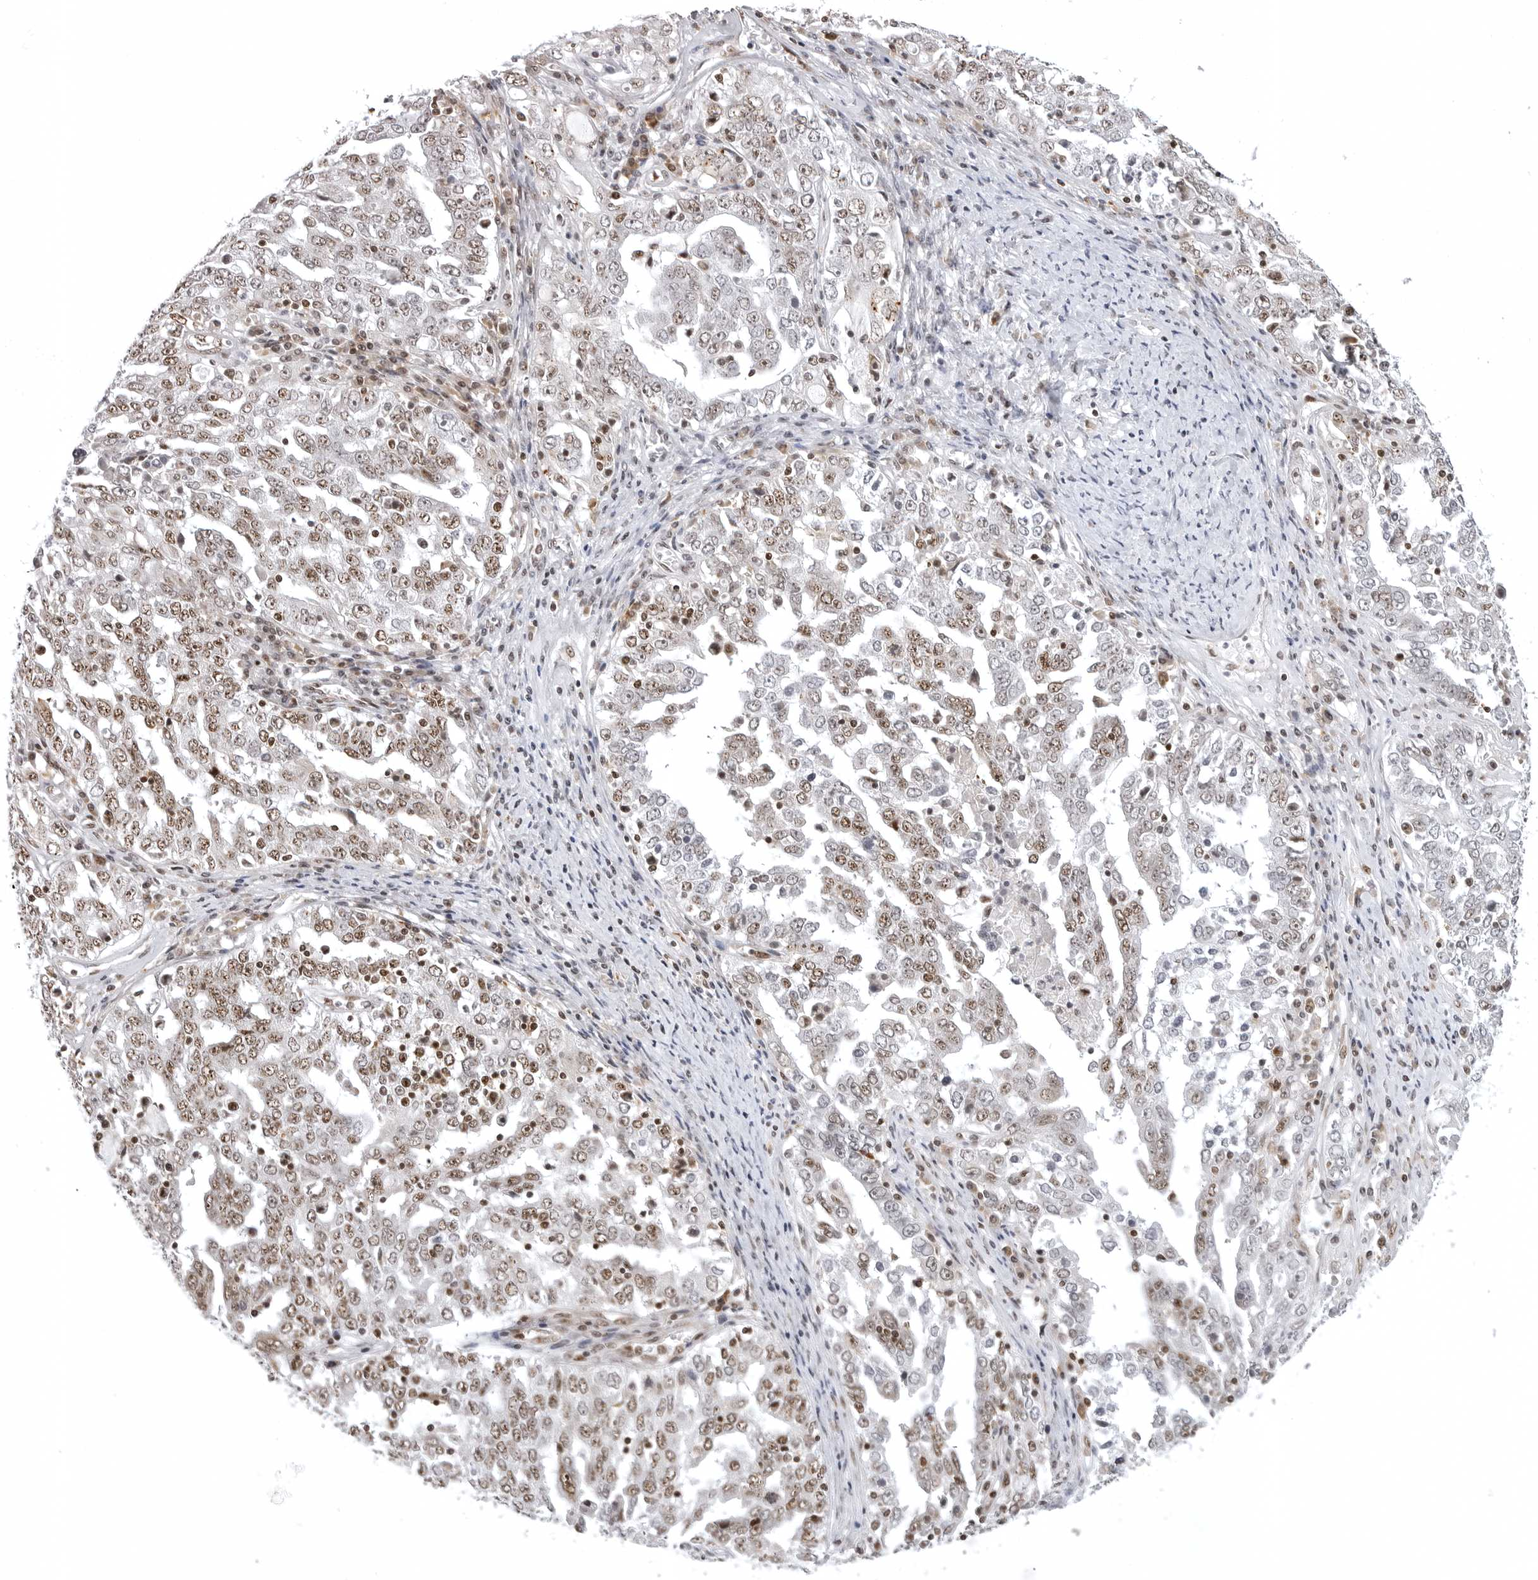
{"staining": {"intensity": "moderate", "quantity": ">75%", "location": "nuclear"}, "tissue": "ovarian cancer", "cell_type": "Tumor cells", "image_type": "cancer", "snomed": [{"axis": "morphology", "description": "Carcinoma, endometroid"}, {"axis": "topography", "description": "Ovary"}], "caption": "Protein positivity by immunohistochemistry (IHC) reveals moderate nuclear expression in approximately >75% of tumor cells in ovarian endometroid carcinoma.", "gene": "WRAP53", "patient": {"sex": "female", "age": 62}}